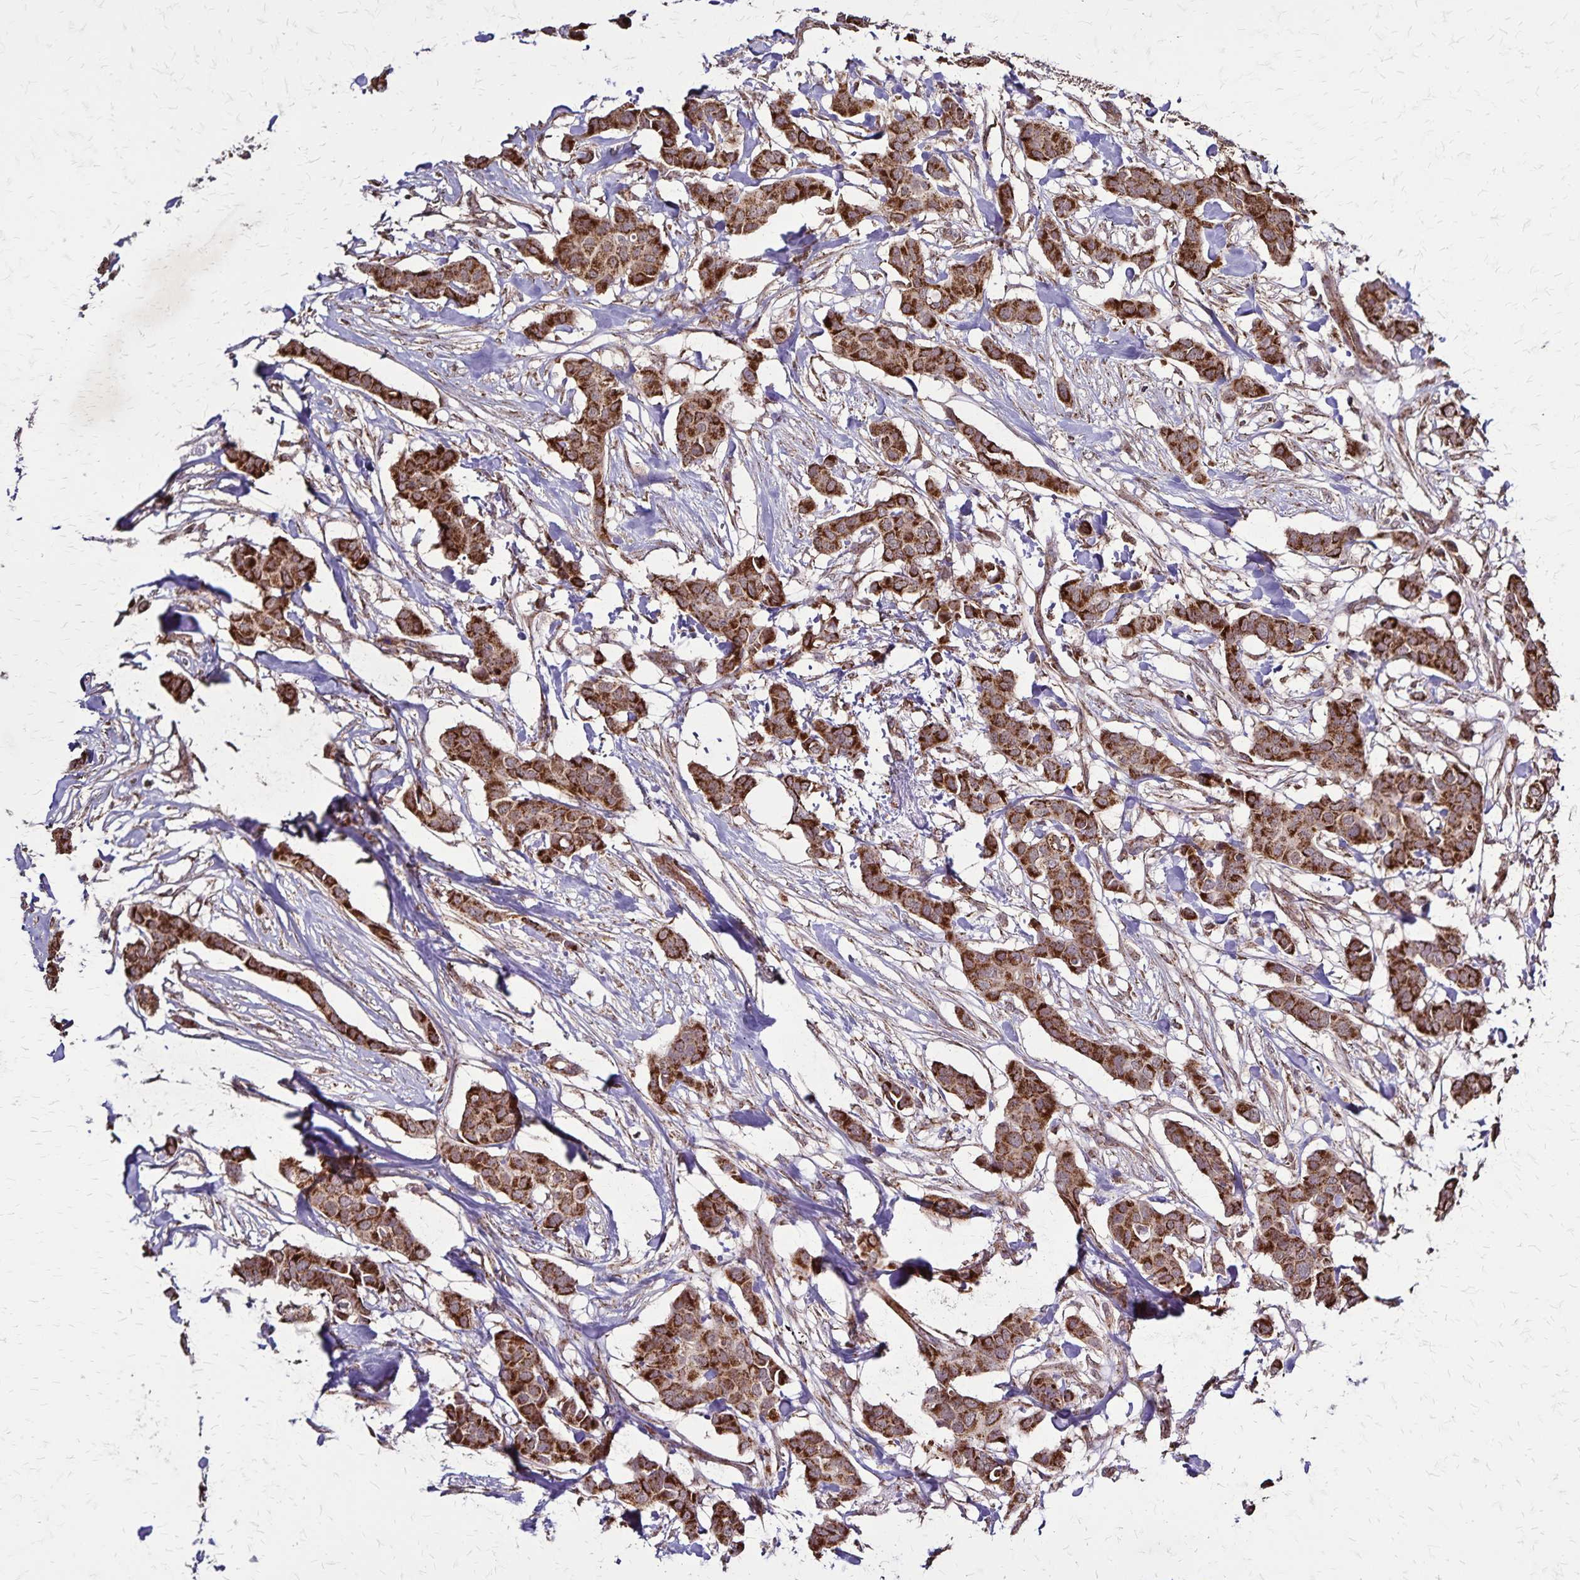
{"staining": {"intensity": "strong", "quantity": ">75%", "location": "cytoplasmic/membranous"}, "tissue": "breast cancer", "cell_type": "Tumor cells", "image_type": "cancer", "snomed": [{"axis": "morphology", "description": "Duct carcinoma"}, {"axis": "topography", "description": "Breast"}], "caption": "Strong cytoplasmic/membranous protein staining is seen in approximately >75% of tumor cells in breast cancer (invasive ductal carcinoma). (IHC, brightfield microscopy, high magnification).", "gene": "NFS1", "patient": {"sex": "female", "age": 62}}